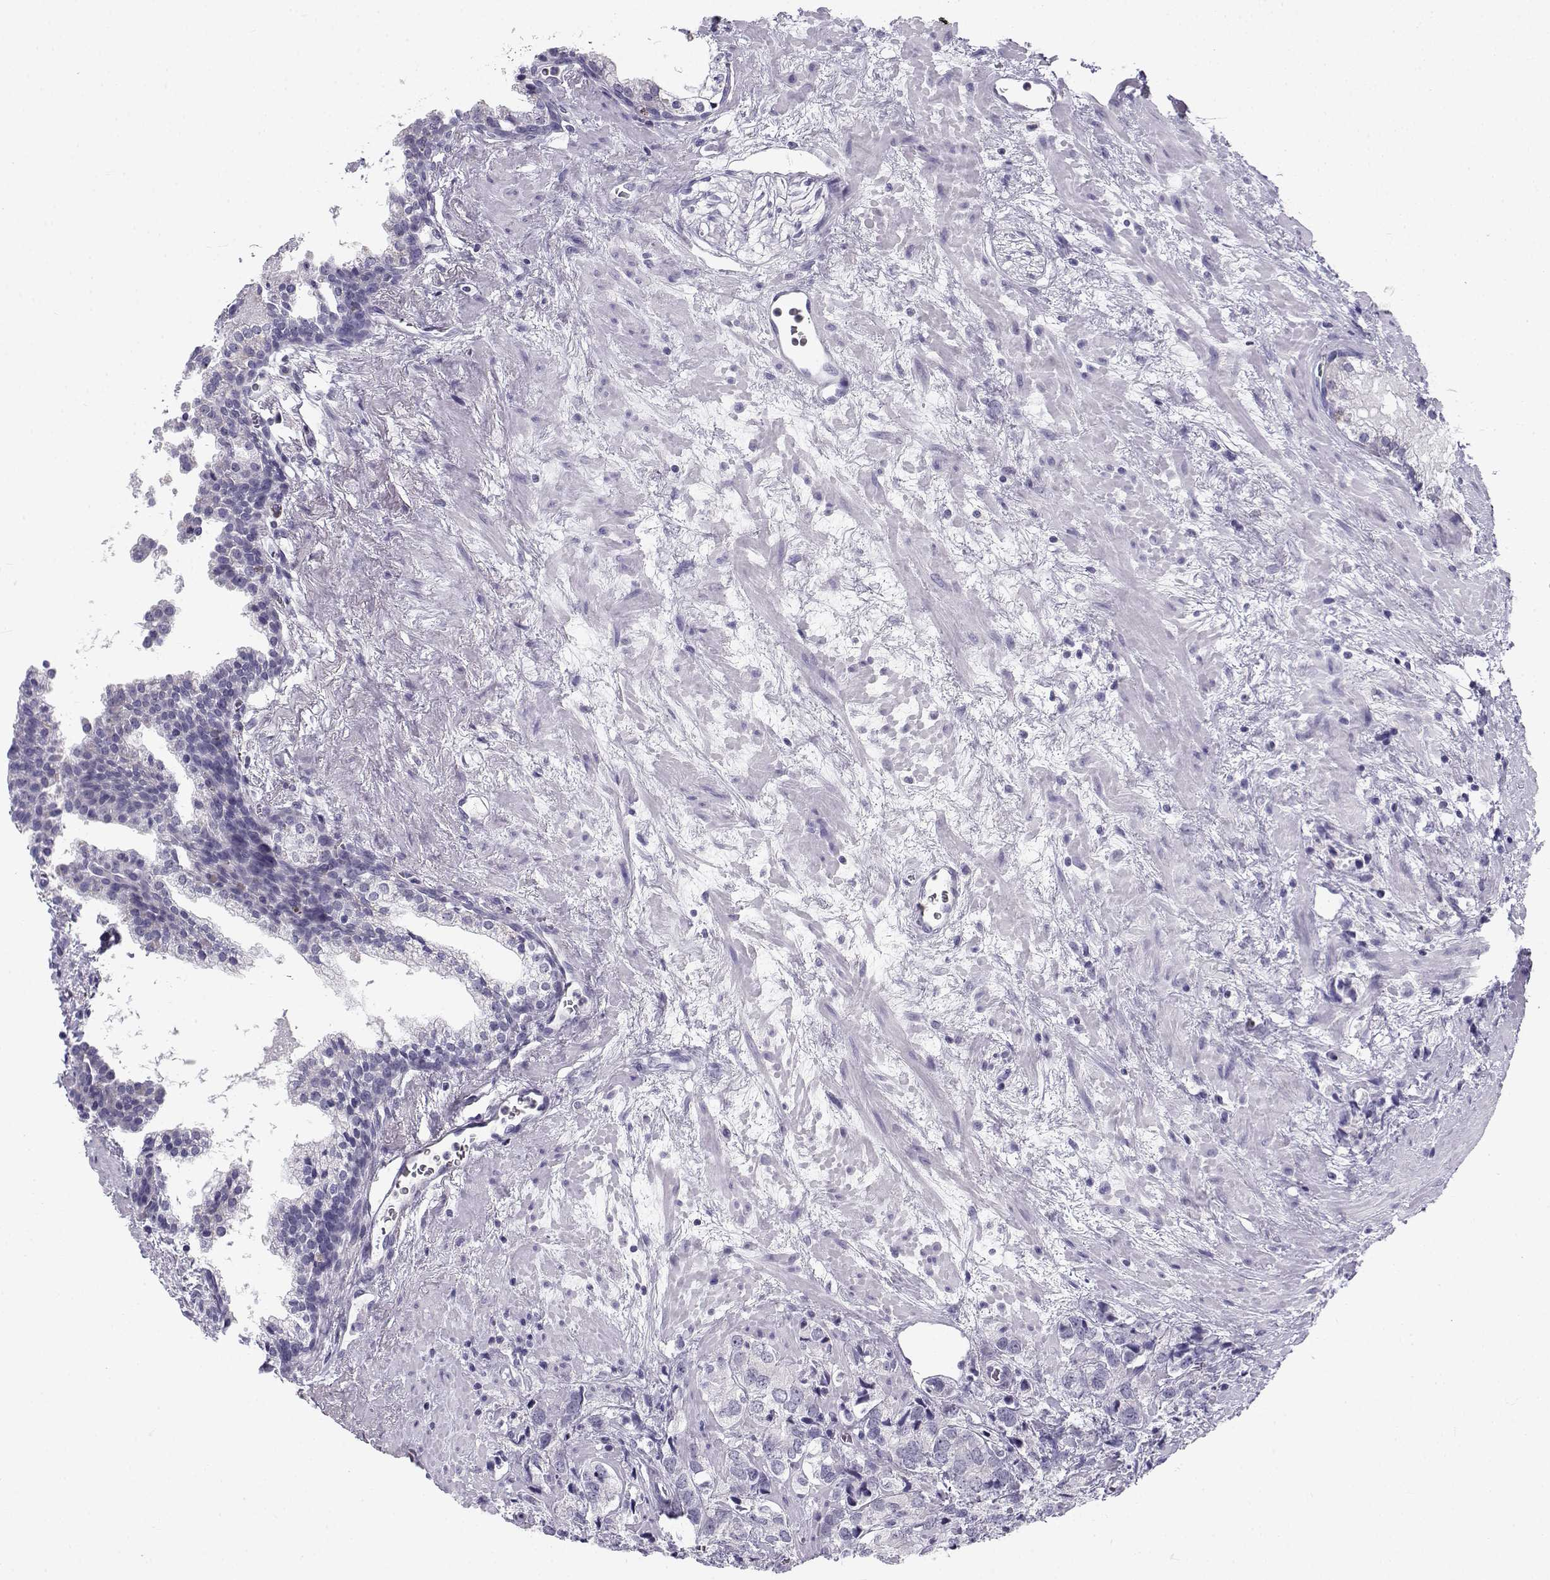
{"staining": {"intensity": "negative", "quantity": "none", "location": "none"}, "tissue": "prostate cancer", "cell_type": "Tumor cells", "image_type": "cancer", "snomed": [{"axis": "morphology", "description": "Adenocarcinoma, NOS"}, {"axis": "topography", "description": "Prostate and seminal vesicle, NOS"}], "caption": "Tumor cells show no significant protein staining in prostate adenocarcinoma.", "gene": "FAM166A", "patient": {"sex": "male", "age": 63}}